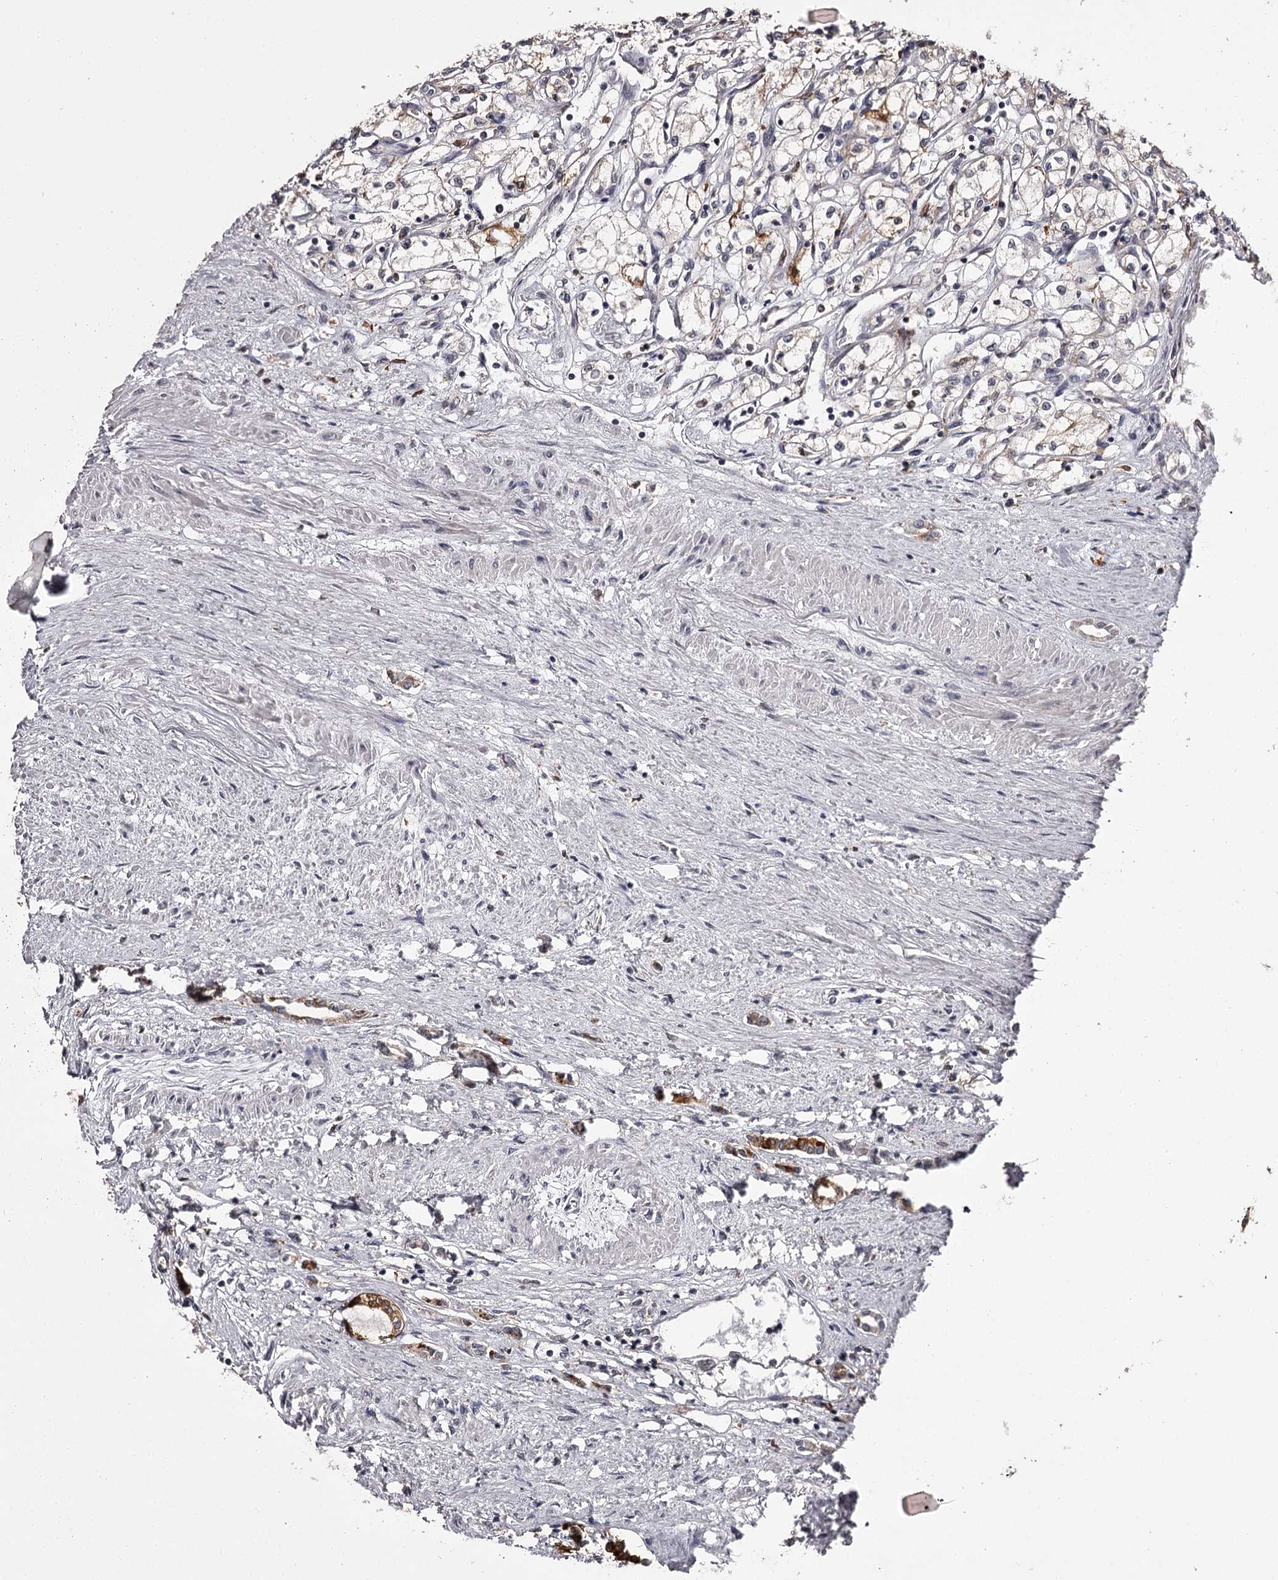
{"staining": {"intensity": "moderate", "quantity": "<25%", "location": "cytoplasmic/membranous"}, "tissue": "renal cancer", "cell_type": "Tumor cells", "image_type": "cancer", "snomed": [{"axis": "morphology", "description": "Adenocarcinoma, NOS"}, {"axis": "topography", "description": "Kidney"}], "caption": "Moderate cytoplasmic/membranous staining is identified in about <25% of tumor cells in renal adenocarcinoma. The staining was performed using DAB (3,3'-diaminobenzidine), with brown indicating positive protein expression. Nuclei are stained blue with hematoxylin.", "gene": "SLC32A1", "patient": {"sex": "male", "age": 59}}